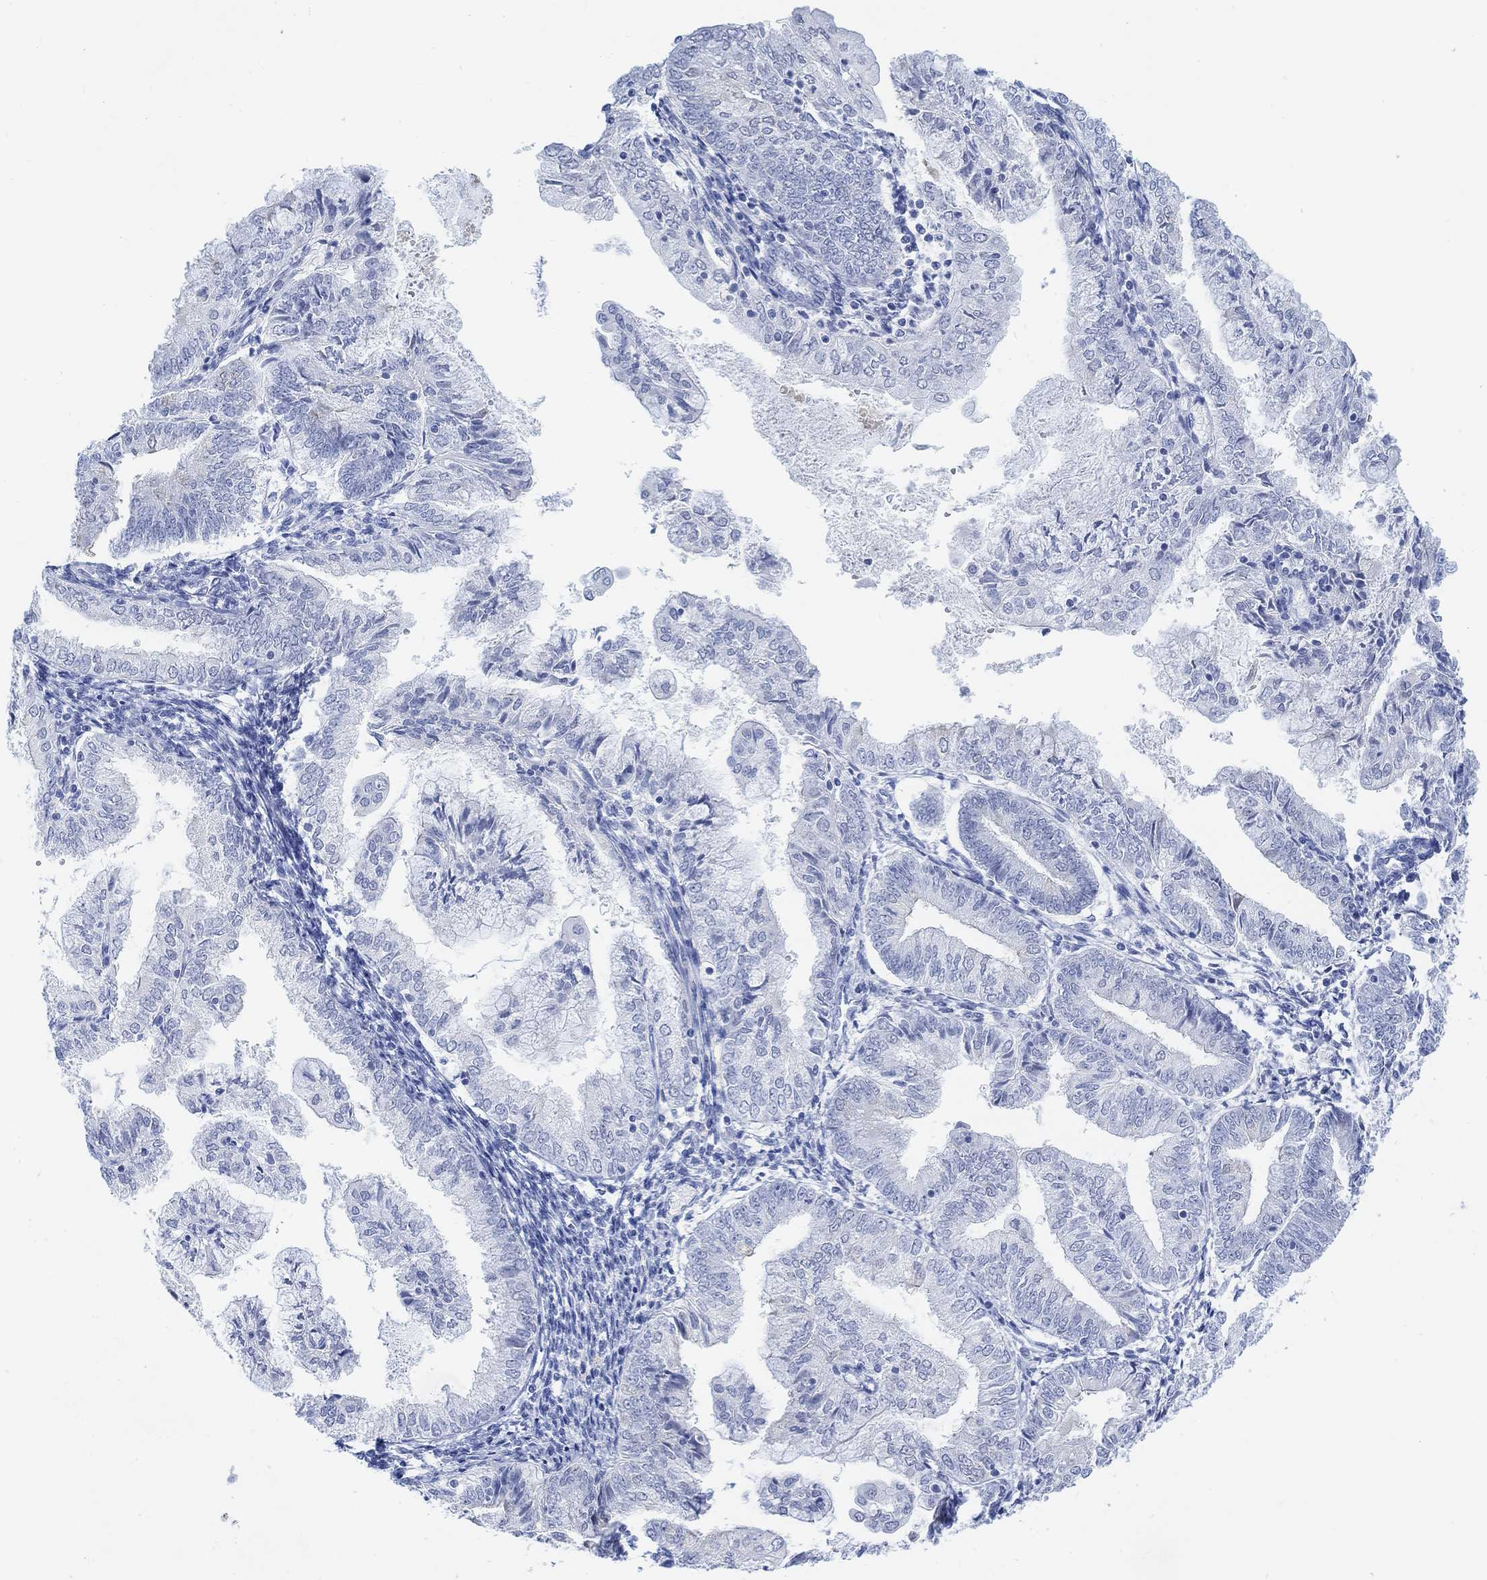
{"staining": {"intensity": "negative", "quantity": "none", "location": "none"}, "tissue": "endometrial cancer", "cell_type": "Tumor cells", "image_type": "cancer", "snomed": [{"axis": "morphology", "description": "Adenocarcinoma, NOS"}, {"axis": "topography", "description": "Endometrium"}], "caption": "Human adenocarcinoma (endometrial) stained for a protein using immunohistochemistry (IHC) displays no staining in tumor cells.", "gene": "ENO4", "patient": {"sex": "female", "age": 56}}